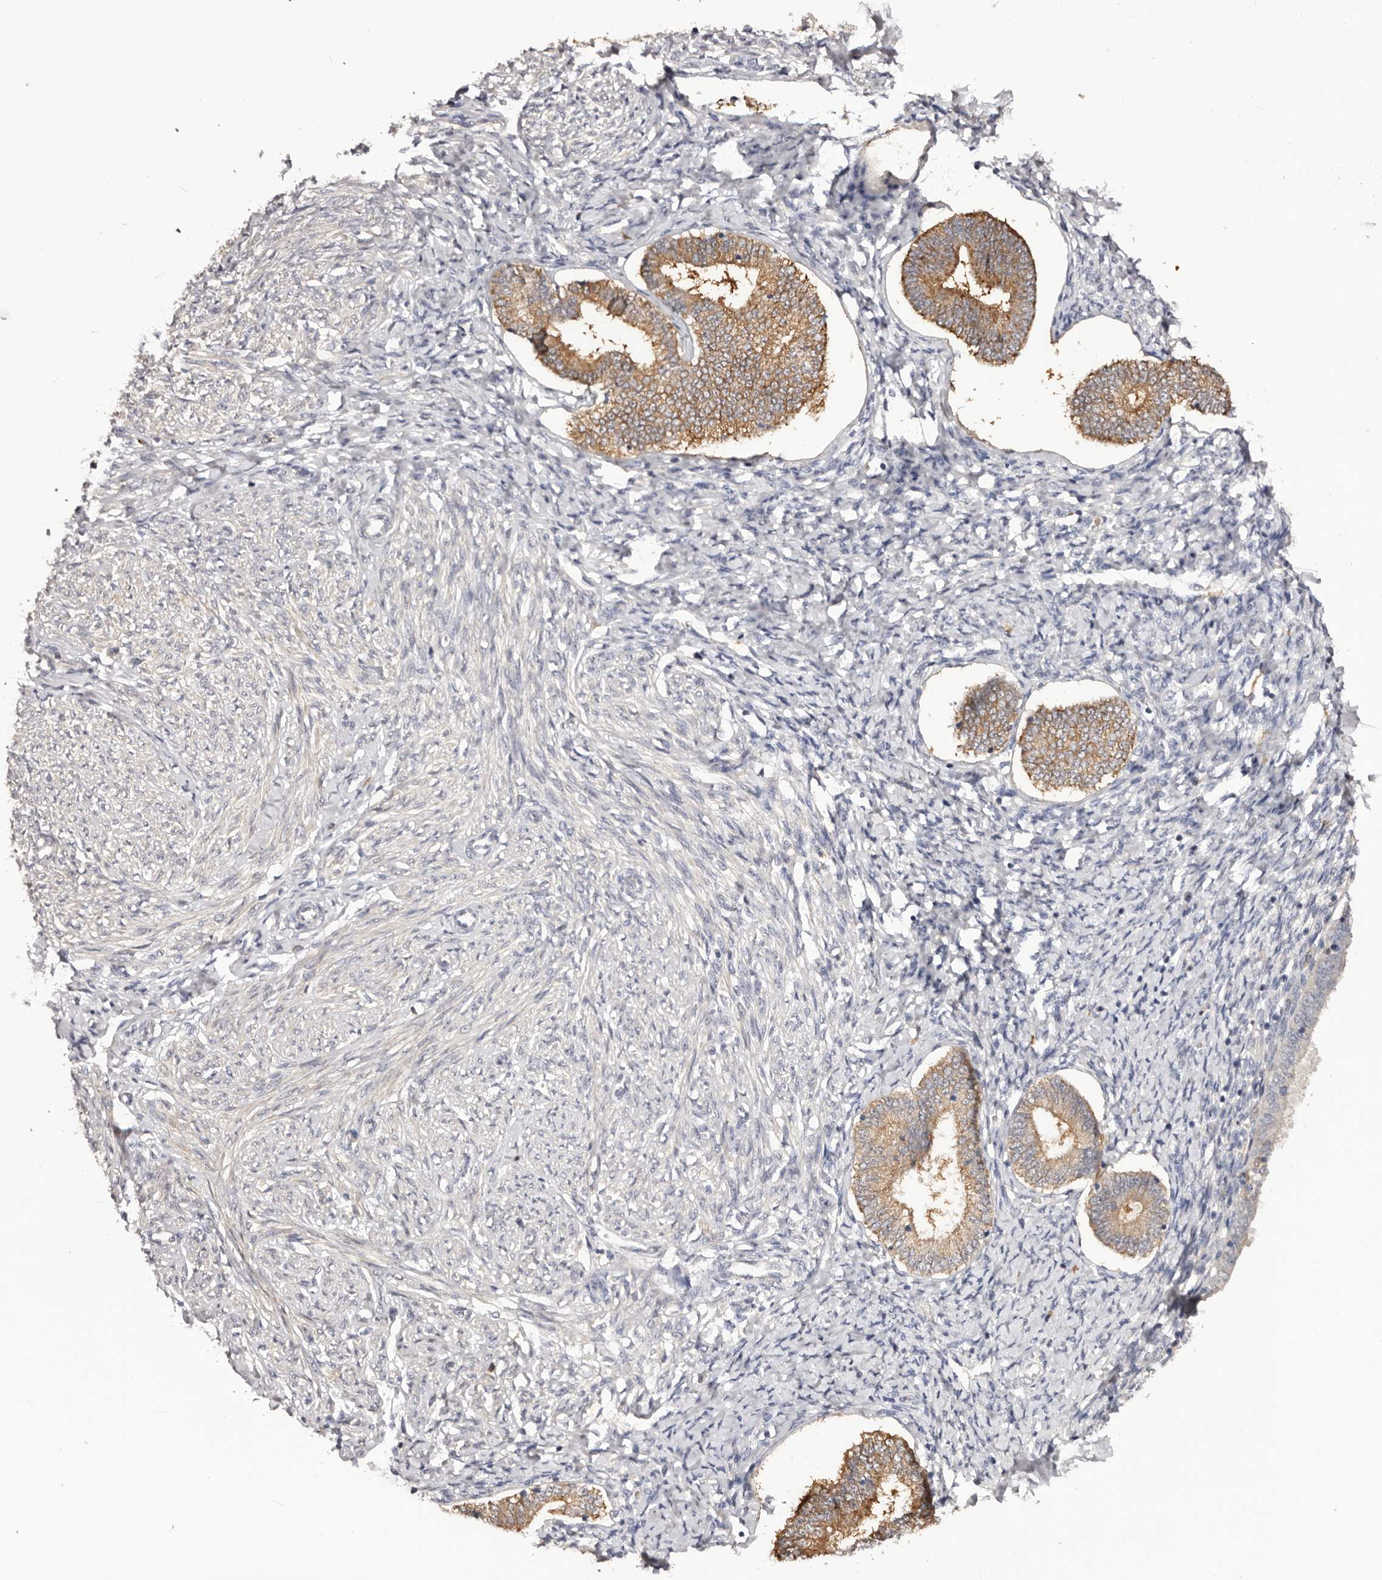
{"staining": {"intensity": "negative", "quantity": "none", "location": "none"}, "tissue": "endometrium", "cell_type": "Cells in endometrial stroma", "image_type": "normal", "snomed": [{"axis": "morphology", "description": "Normal tissue, NOS"}, {"axis": "topography", "description": "Endometrium"}], "caption": "Immunohistochemical staining of unremarkable endometrium reveals no significant expression in cells in endometrial stroma. Nuclei are stained in blue.", "gene": "KCNJ8", "patient": {"sex": "female", "age": 72}}